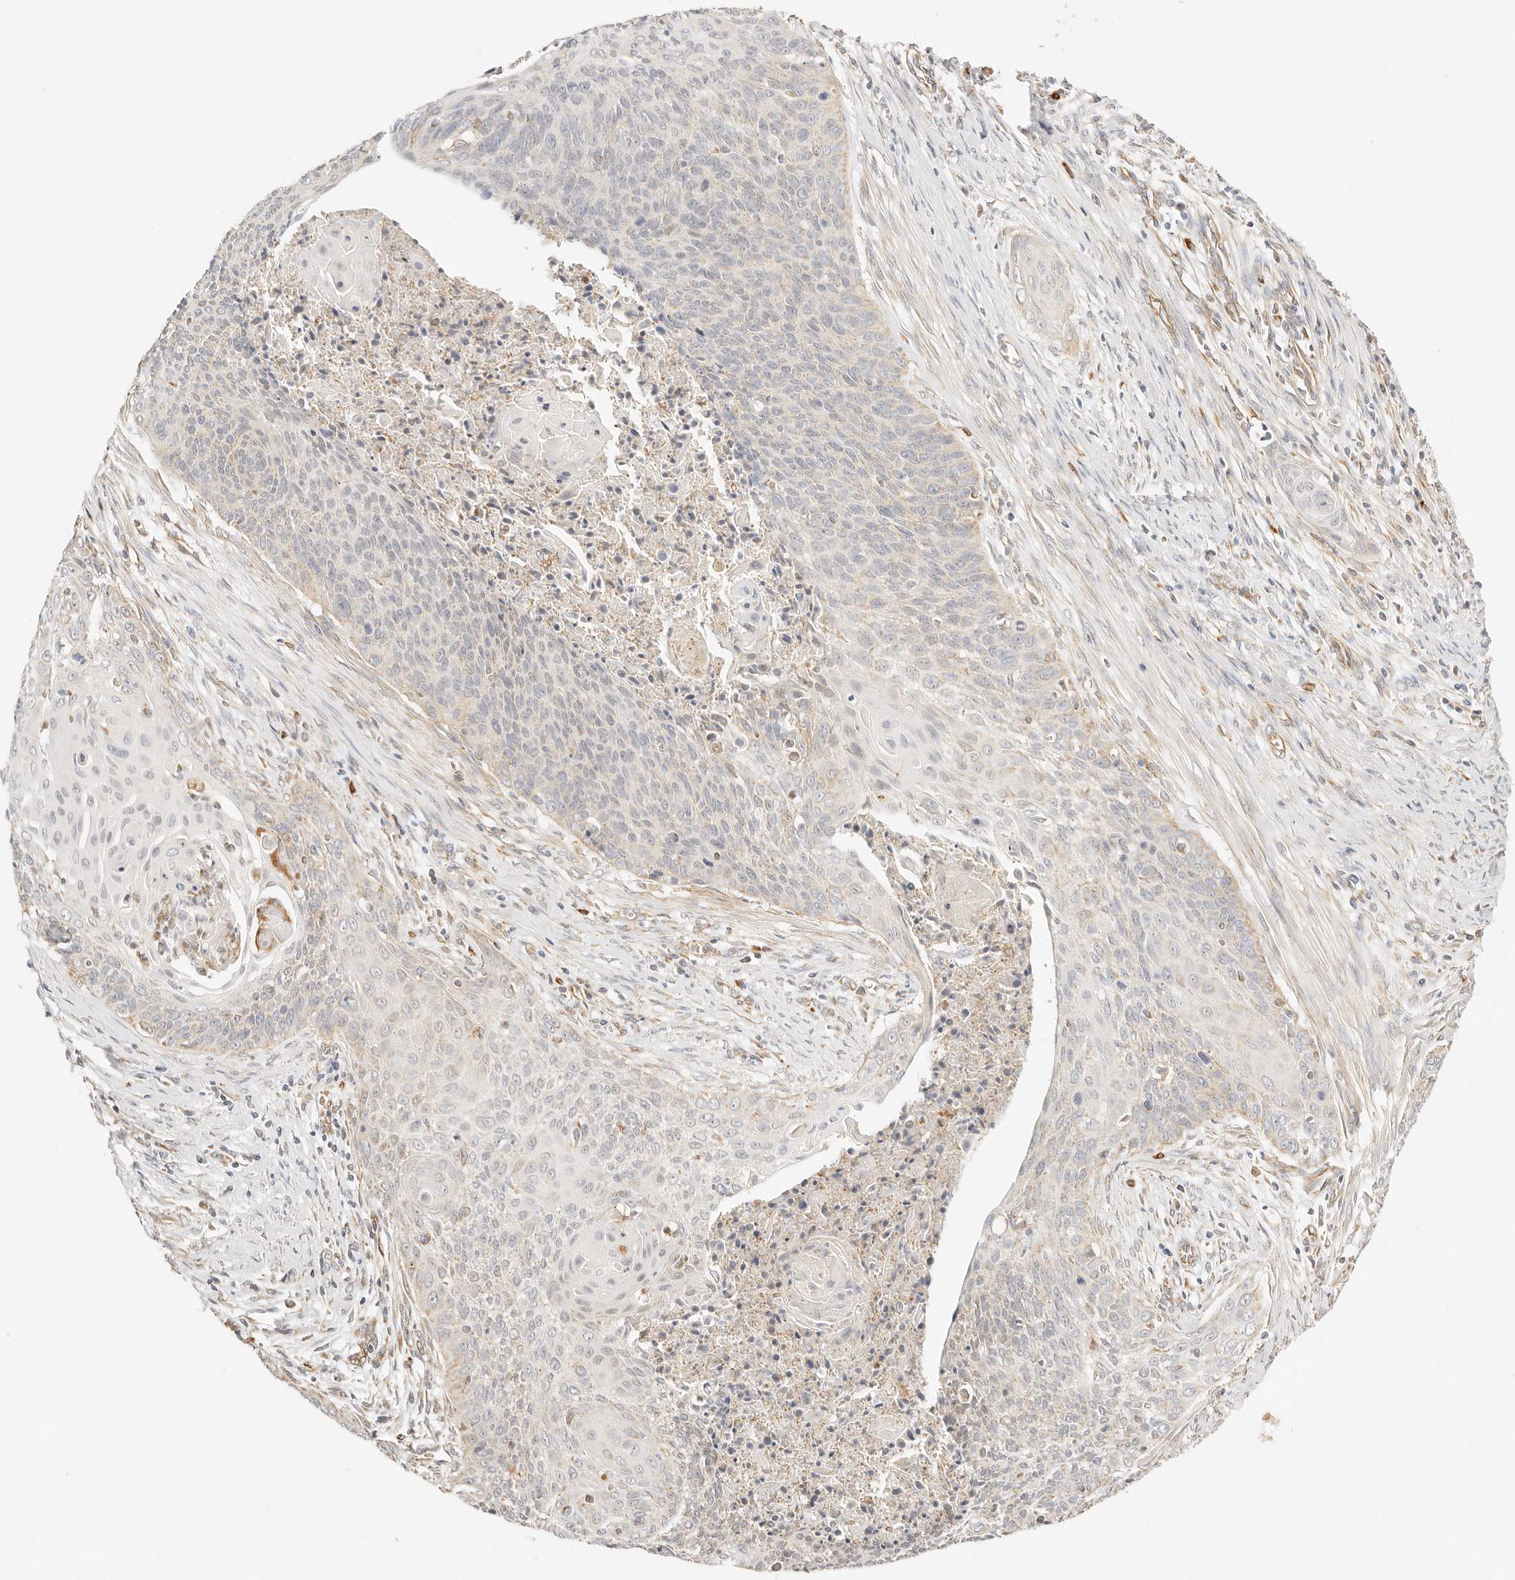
{"staining": {"intensity": "weak", "quantity": "<25%", "location": "cytoplasmic/membranous"}, "tissue": "cervical cancer", "cell_type": "Tumor cells", "image_type": "cancer", "snomed": [{"axis": "morphology", "description": "Squamous cell carcinoma, NOS"}, {"axis": "topography", "description": "Cervix"}], "caption": "This is a image of immunohistochemistry (IHC) staining of cervical squamous cell carcinoma, which shows no positivity in tumor cells.", "gene": "ZC3H11A", "patient": {"sex": "female", "age": 55}}